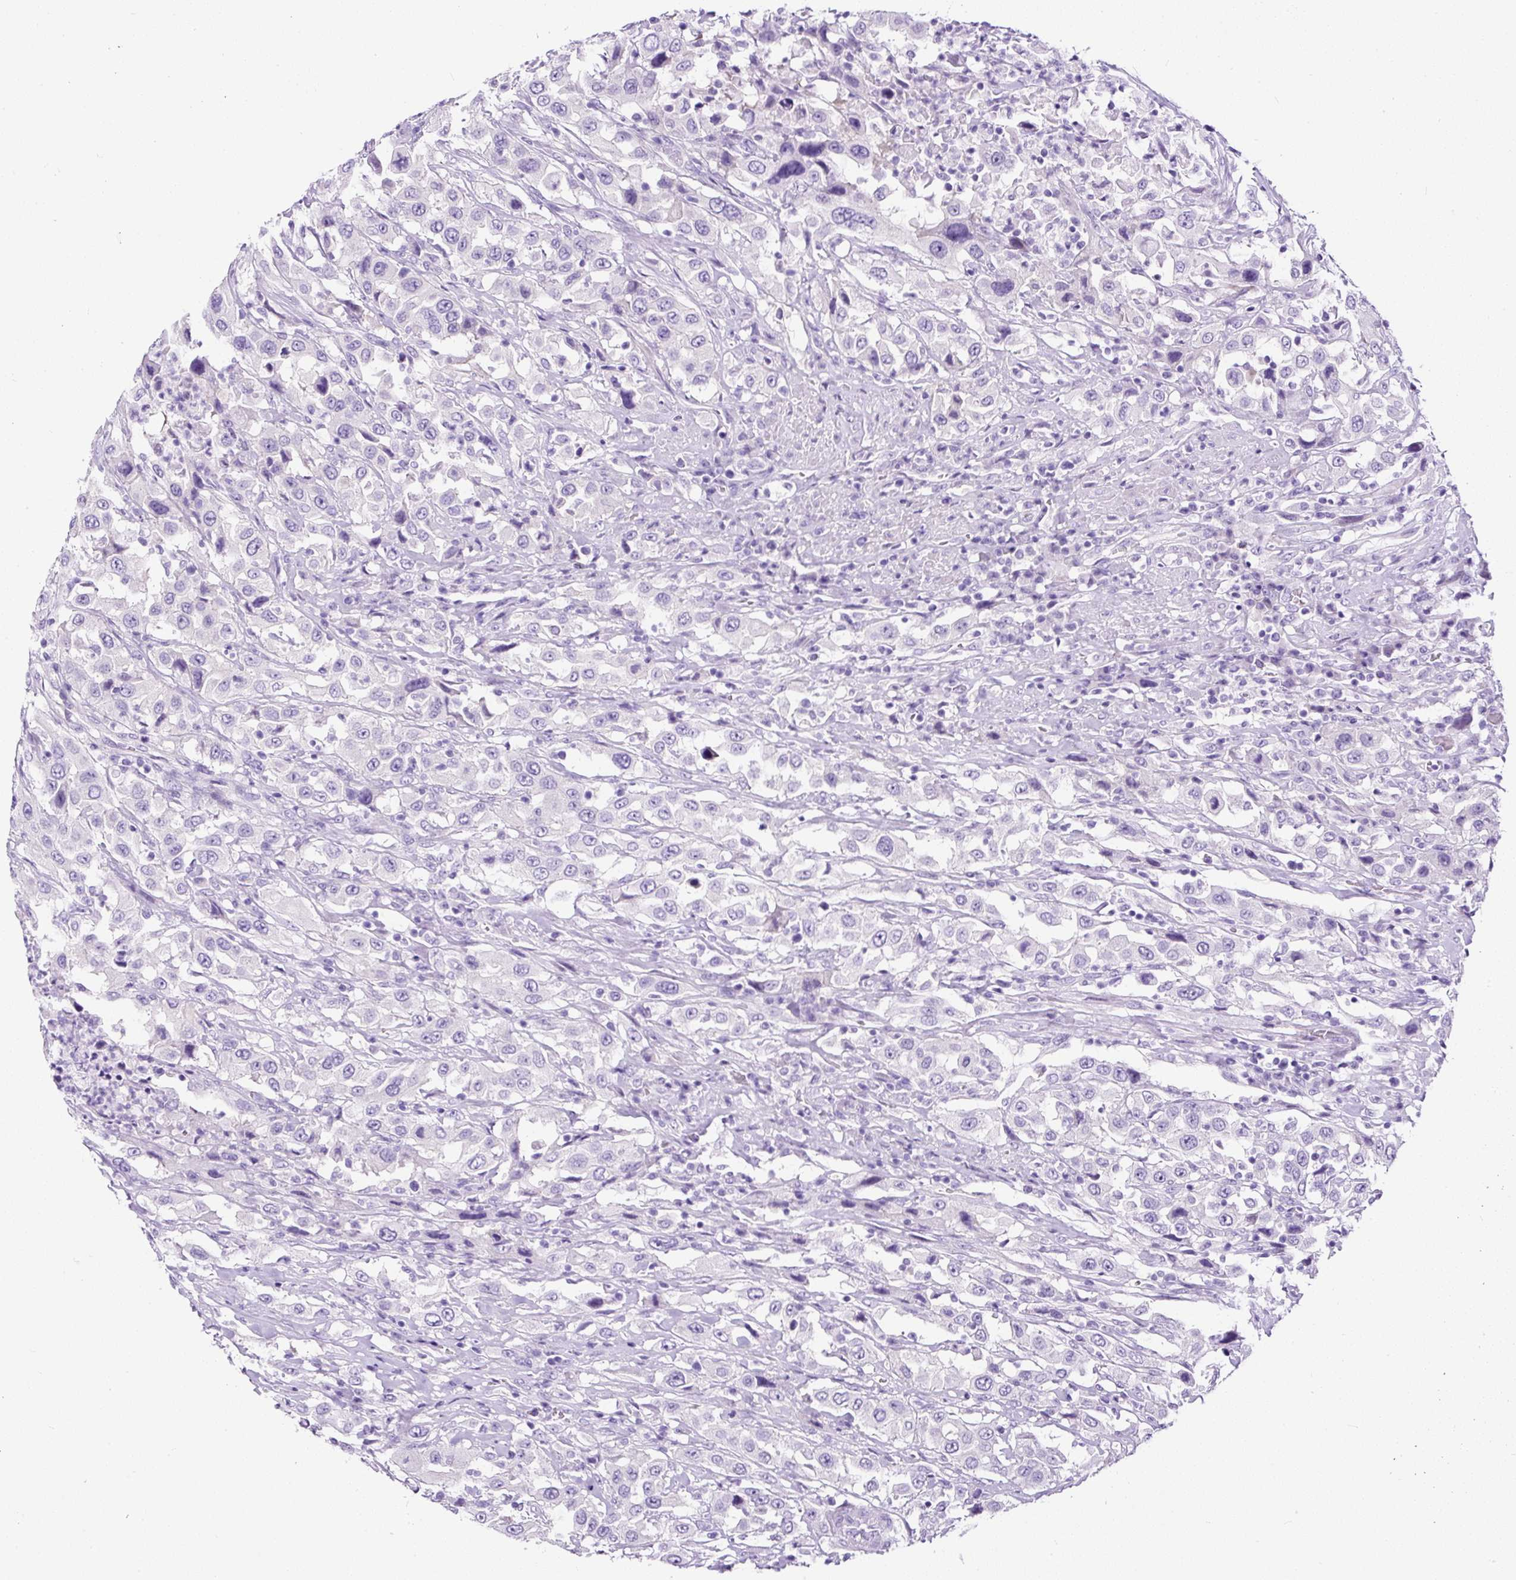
{"staining": {"intensity": "negative", "quantity": "none", "location": "none"}, "tissue": "urothelial cancer", "cell_type": "Tumor cells", "image_type": "cancer", "snomed": [{"axis": "morphology", "description": "Urothelial carcinoma, High grade"}, {"axis": "topography", "description": "Urinary bladder"}], "caption": "Tumor cells are negative for brown protein staining in urothelial carcinoma (high-grade).", "gene": "STOX2", "patient": {"sex": "male", "age": 61}}